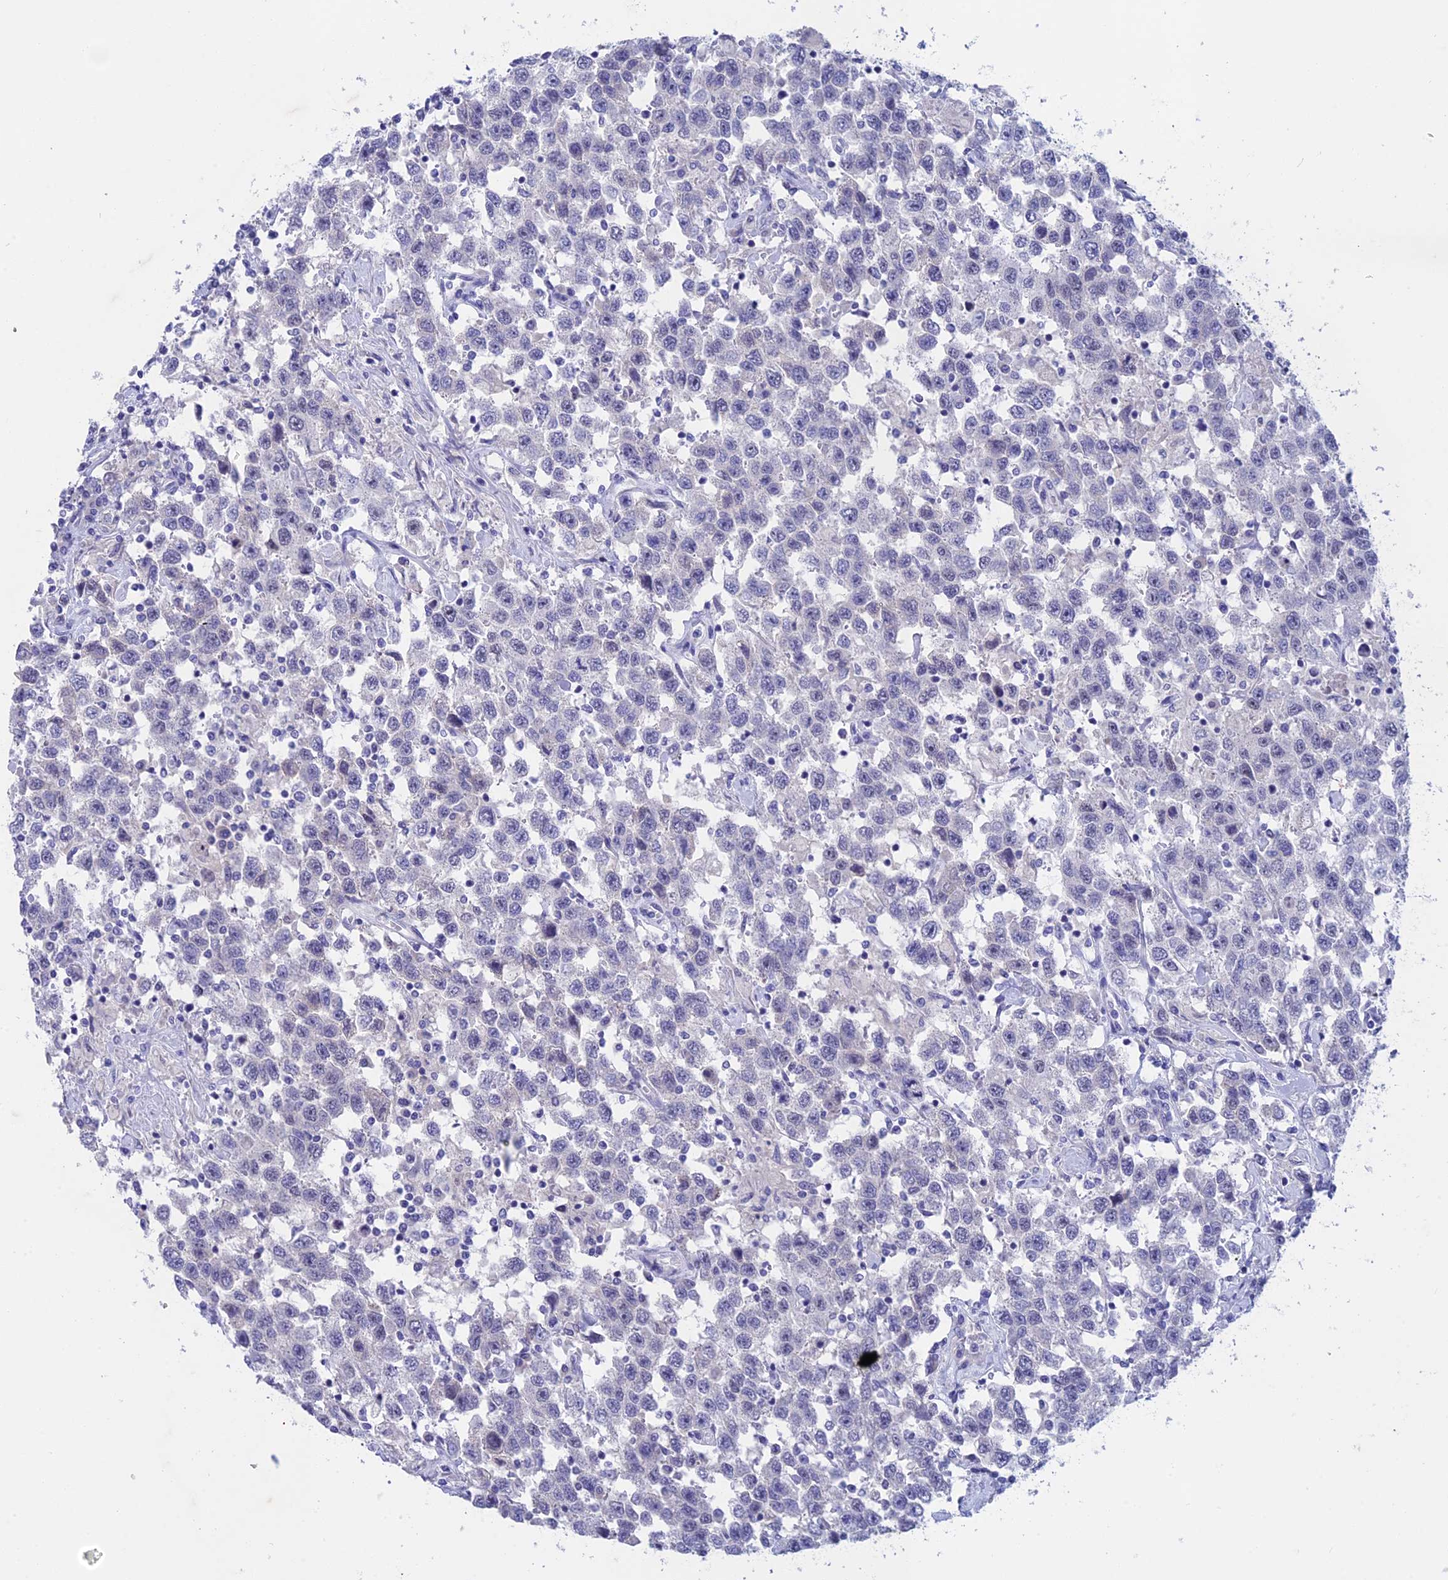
{"staining": {"intensity": "negative", "quantity": "none", "location": "none"}, "tissue": "testis cancer", "cell_type": "Tumor cells", "image_type": "cancer", "snomed": [{"axis": "morphology", "description": "Seminoma, NOS"}, {"axis": "topography", "description": "Testis"}], "caption": "IHC histopathology image of neoplastic tissue: testis seminoma stained with DAB exhibits no significant protein positivity in tumor cells.", "gene": "BTBD19", "patient": {"sex": "male", "age": 41}}